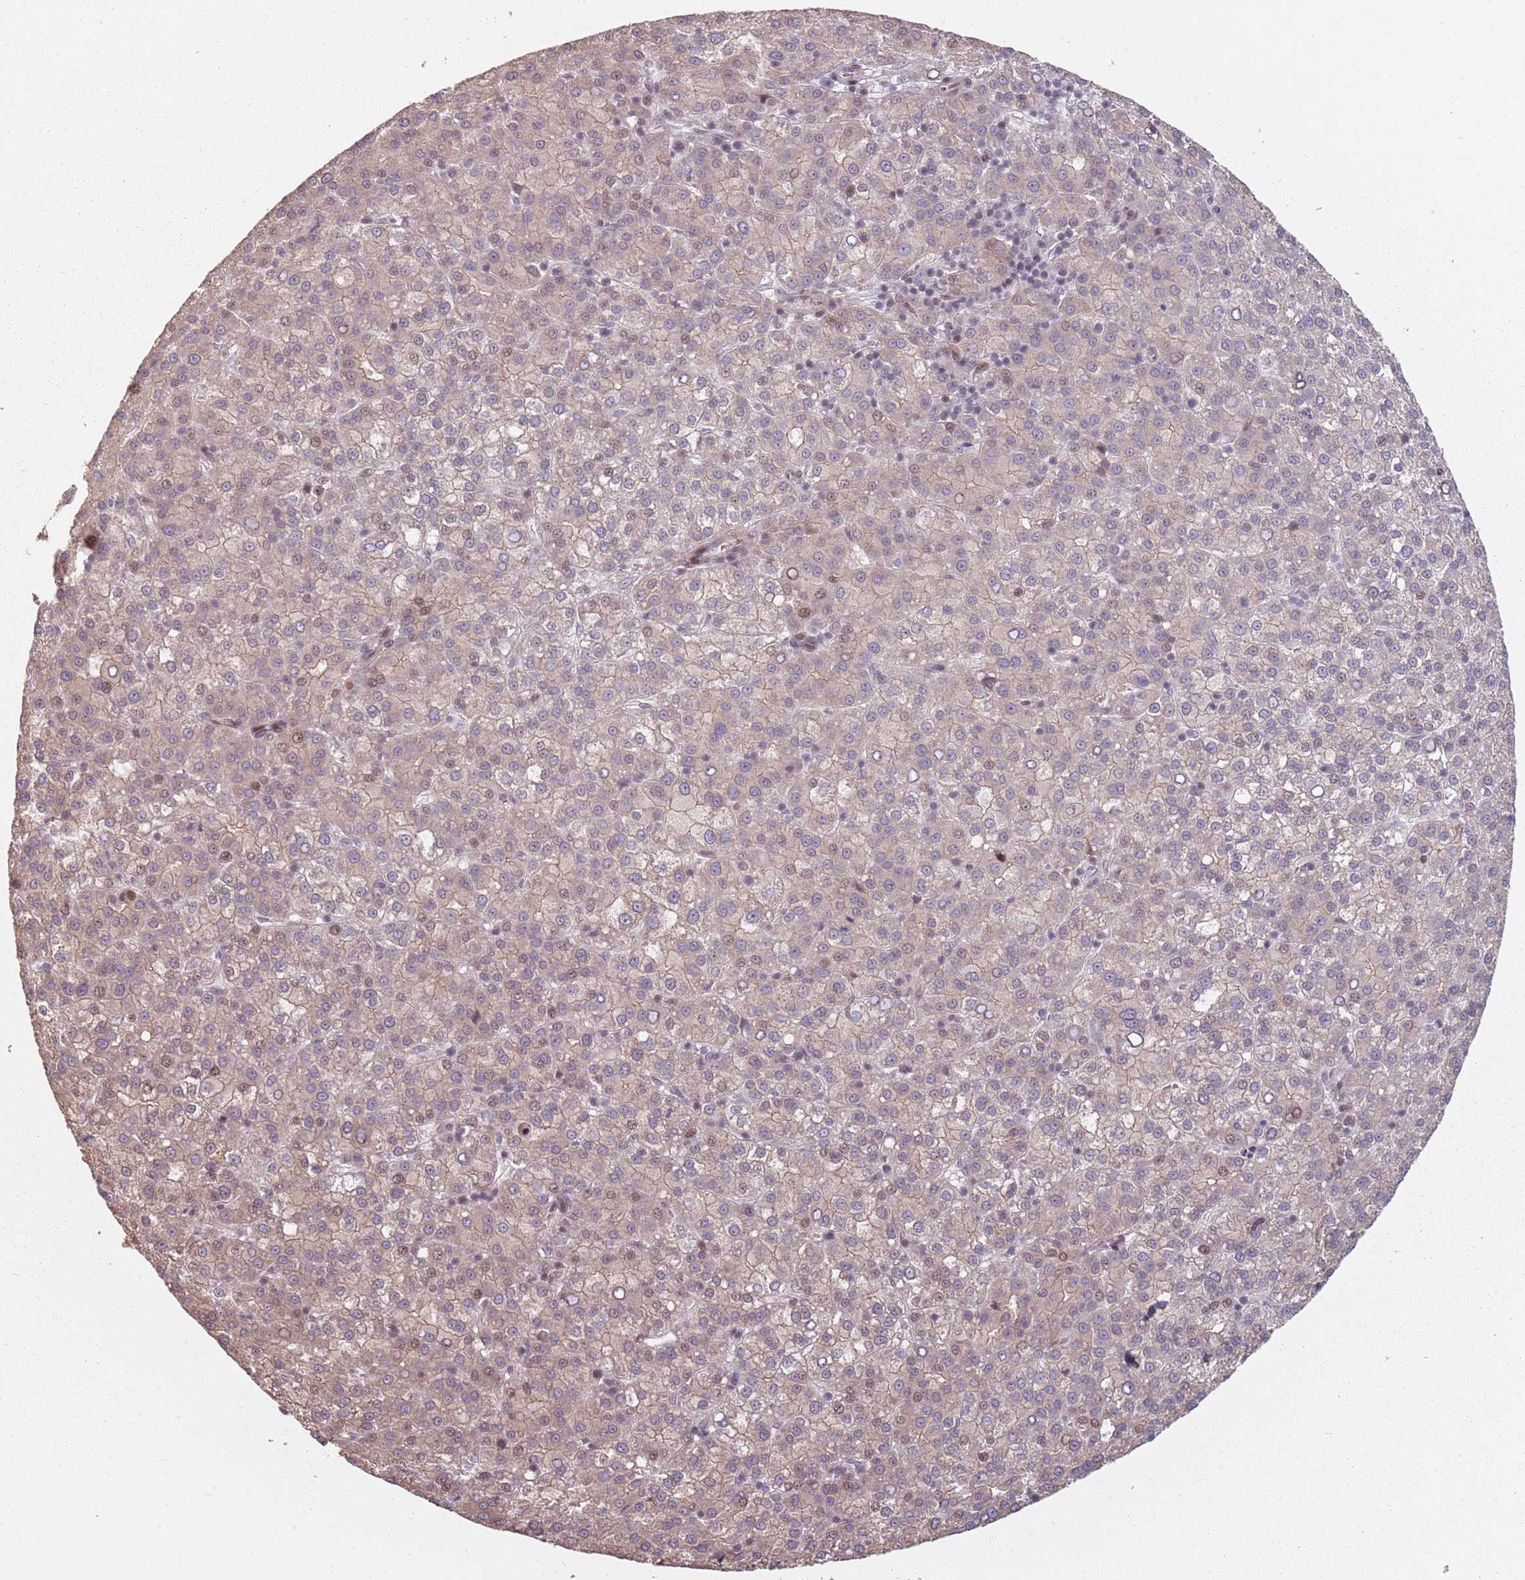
{"staining": {"intensity": "weak", "quantity": "25%-75%", "location": "cytoplasmic/membranous,nuclear"}, "tissue": "liver cancer", "cell_type": "Tumor cells", "image_type": "cancer", "snomed": [{"axis": "morphology", "description": "Carcinoma, Hepatocellular, NOS"}, {"axis": "topography", "description": "Liver"}], "caption": "A low amount of weak cytoplasmic/membranous and nuclear positivity is identified in approximately 25%-75% of tumor cells in liver hepatocellular carcinoma tissue.", "gene": "ADGRG1", "patient": {"sex": "female", "age": 58}}